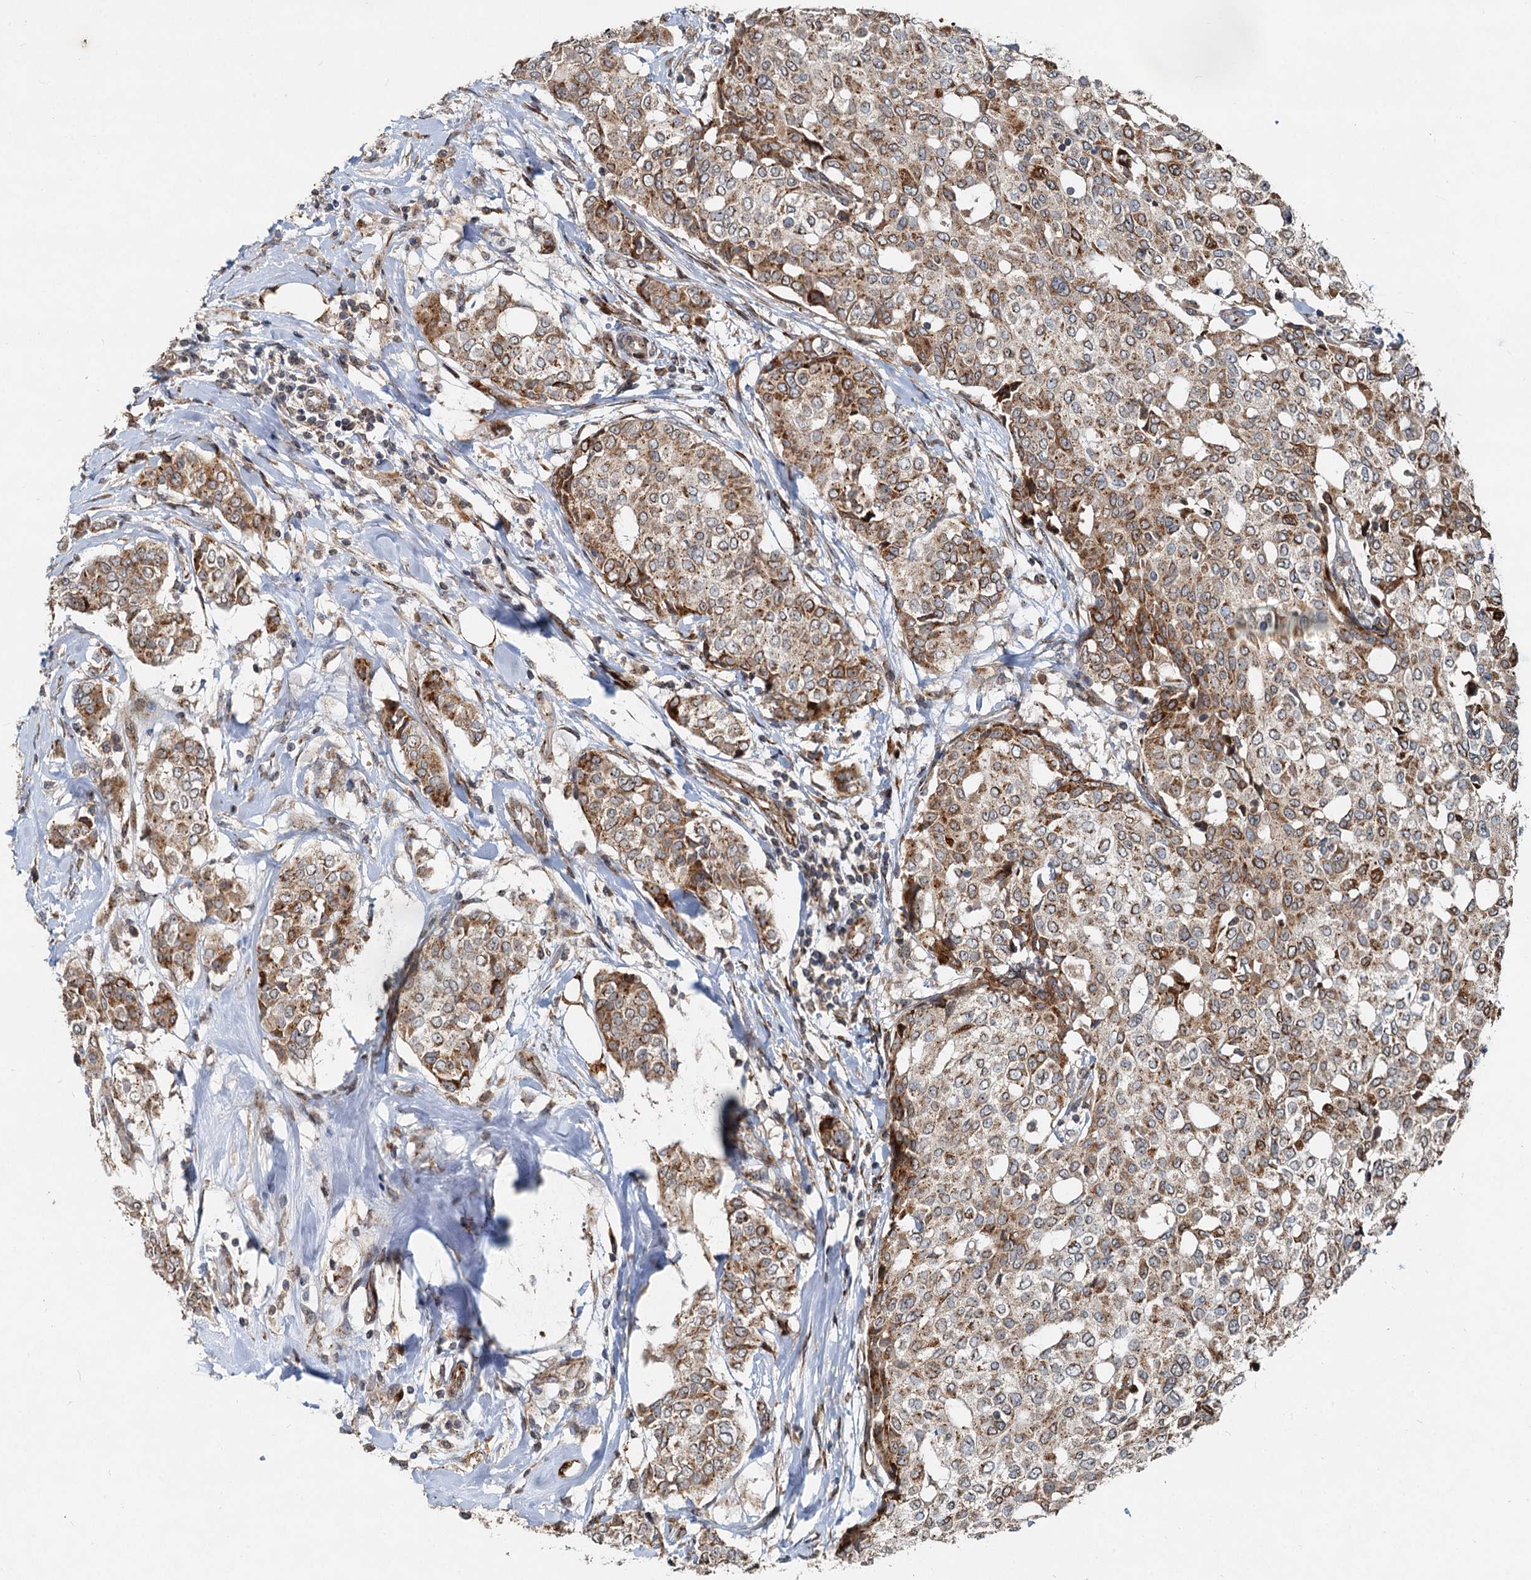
{"staining": {"intensity": "moderate", "quantity": ">75%", "location": "cytoplasmic/membranous"}, "tissue": "breast cancer", "cell_type": "Tumor cells", "image_type": "cancer", "snomed": [{"axis": "morphology", "description": "Lobular carcinoma"}, {"axis": "topography", "description": "Breast"}], "caption": "Tumor cells exhibit medium levels of moderate cytoplasmic/membranous positivity in approximately >75% of cells in lobular carcinoma (breast).", "gene": "CEP68", "patient": {"sex": "female", "age": 51}}